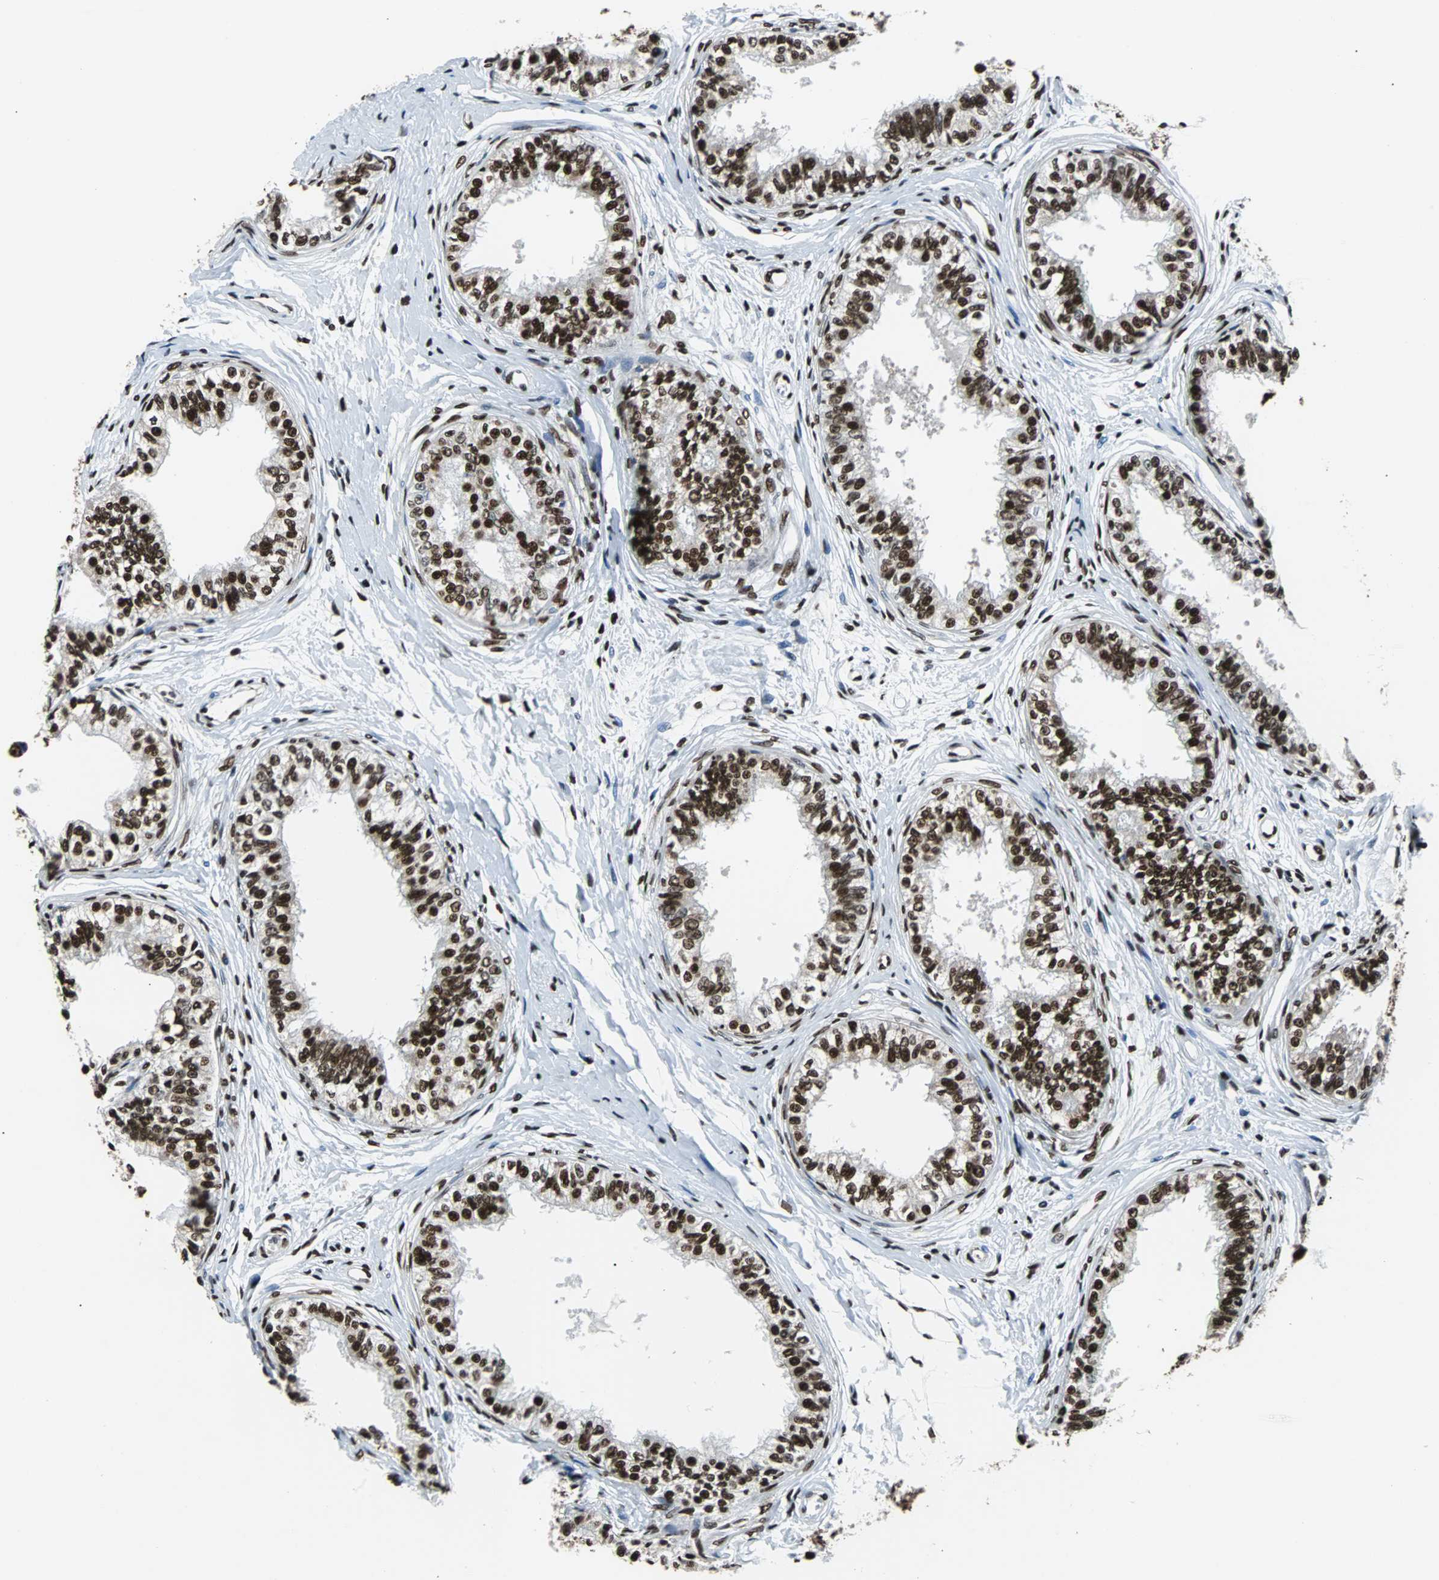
{"staining": {"intensity": "strong", "quantity": ">75%", "location": "nuclear"}, "tissue": "epididymis", "cell_type": "Glandular cells", "image_type": "normal", "snomed": [{"axis": "morphology", "description": "Normal tissue, NOS"}, {"axis": "morphology", "description": "Adenocarcinoma, metastatic, NOS"}, {"axis": "topography", "description": "Testis"}, {"axis": "topography", "description": "Epididymis"}], "caption": "Epididymis stained with a brown dye exhibits strong nuclear positive positivity in approximately >75% of glandular cells.", "gene": "FUBP1", "patient": {"sex": "male", "age": 26}}